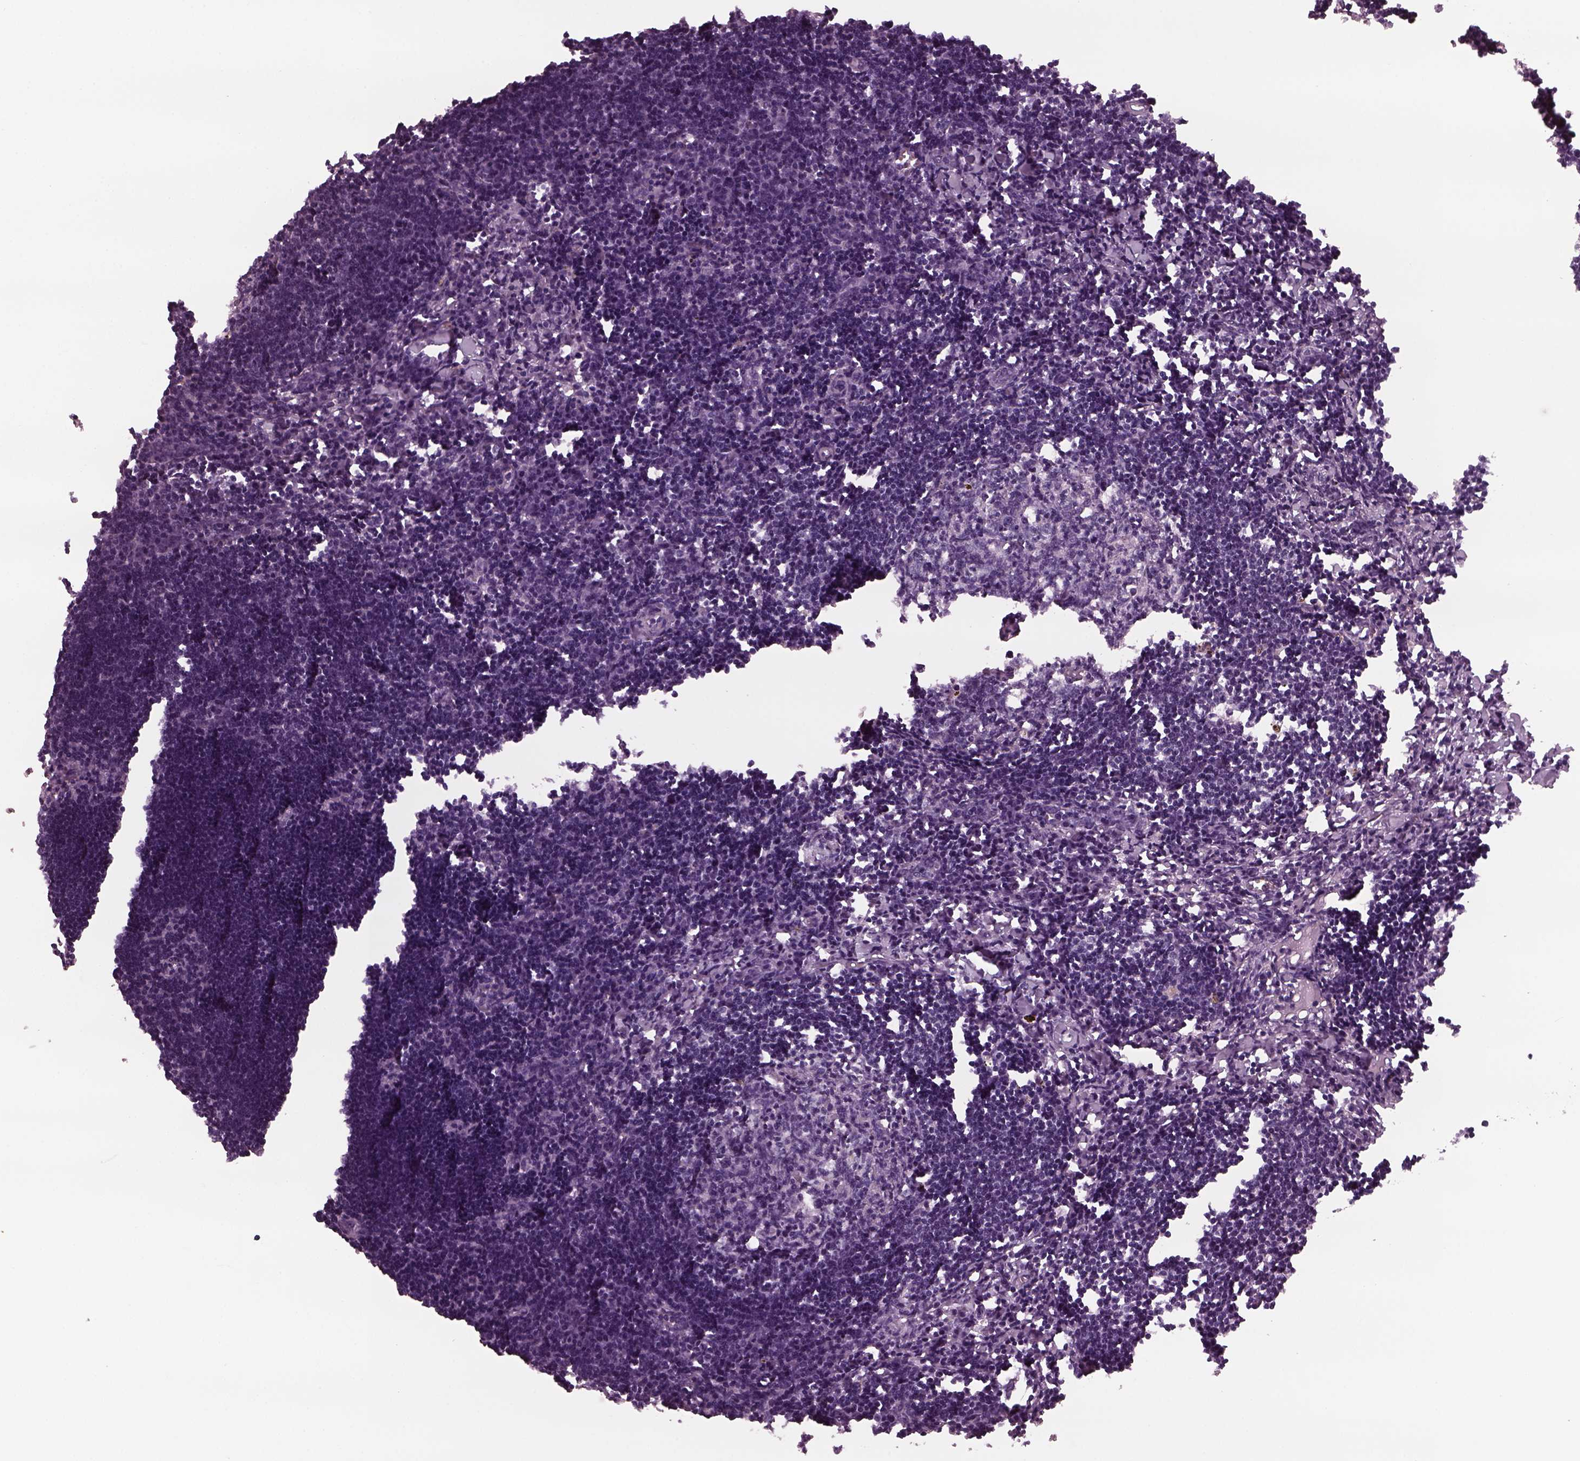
{"staining": {"intensity": "negative", "quantity": "none", "location": "none"}, "tissue": "lymph node", "cell_type": "Germinal center cells", "image_type": "normal", "snomed": [{"axis": "morphology", "description": "Normal tissue, NOS"}, {"axis": "topography", "description": "Lymph node"}], "caption": "An immunohistochemistry image of unremarkable lymph node is shown. There is no staining in germinal center cells of lymph node.", "gene": "YY2", "patient": {"sex": "male", "age": 55}}